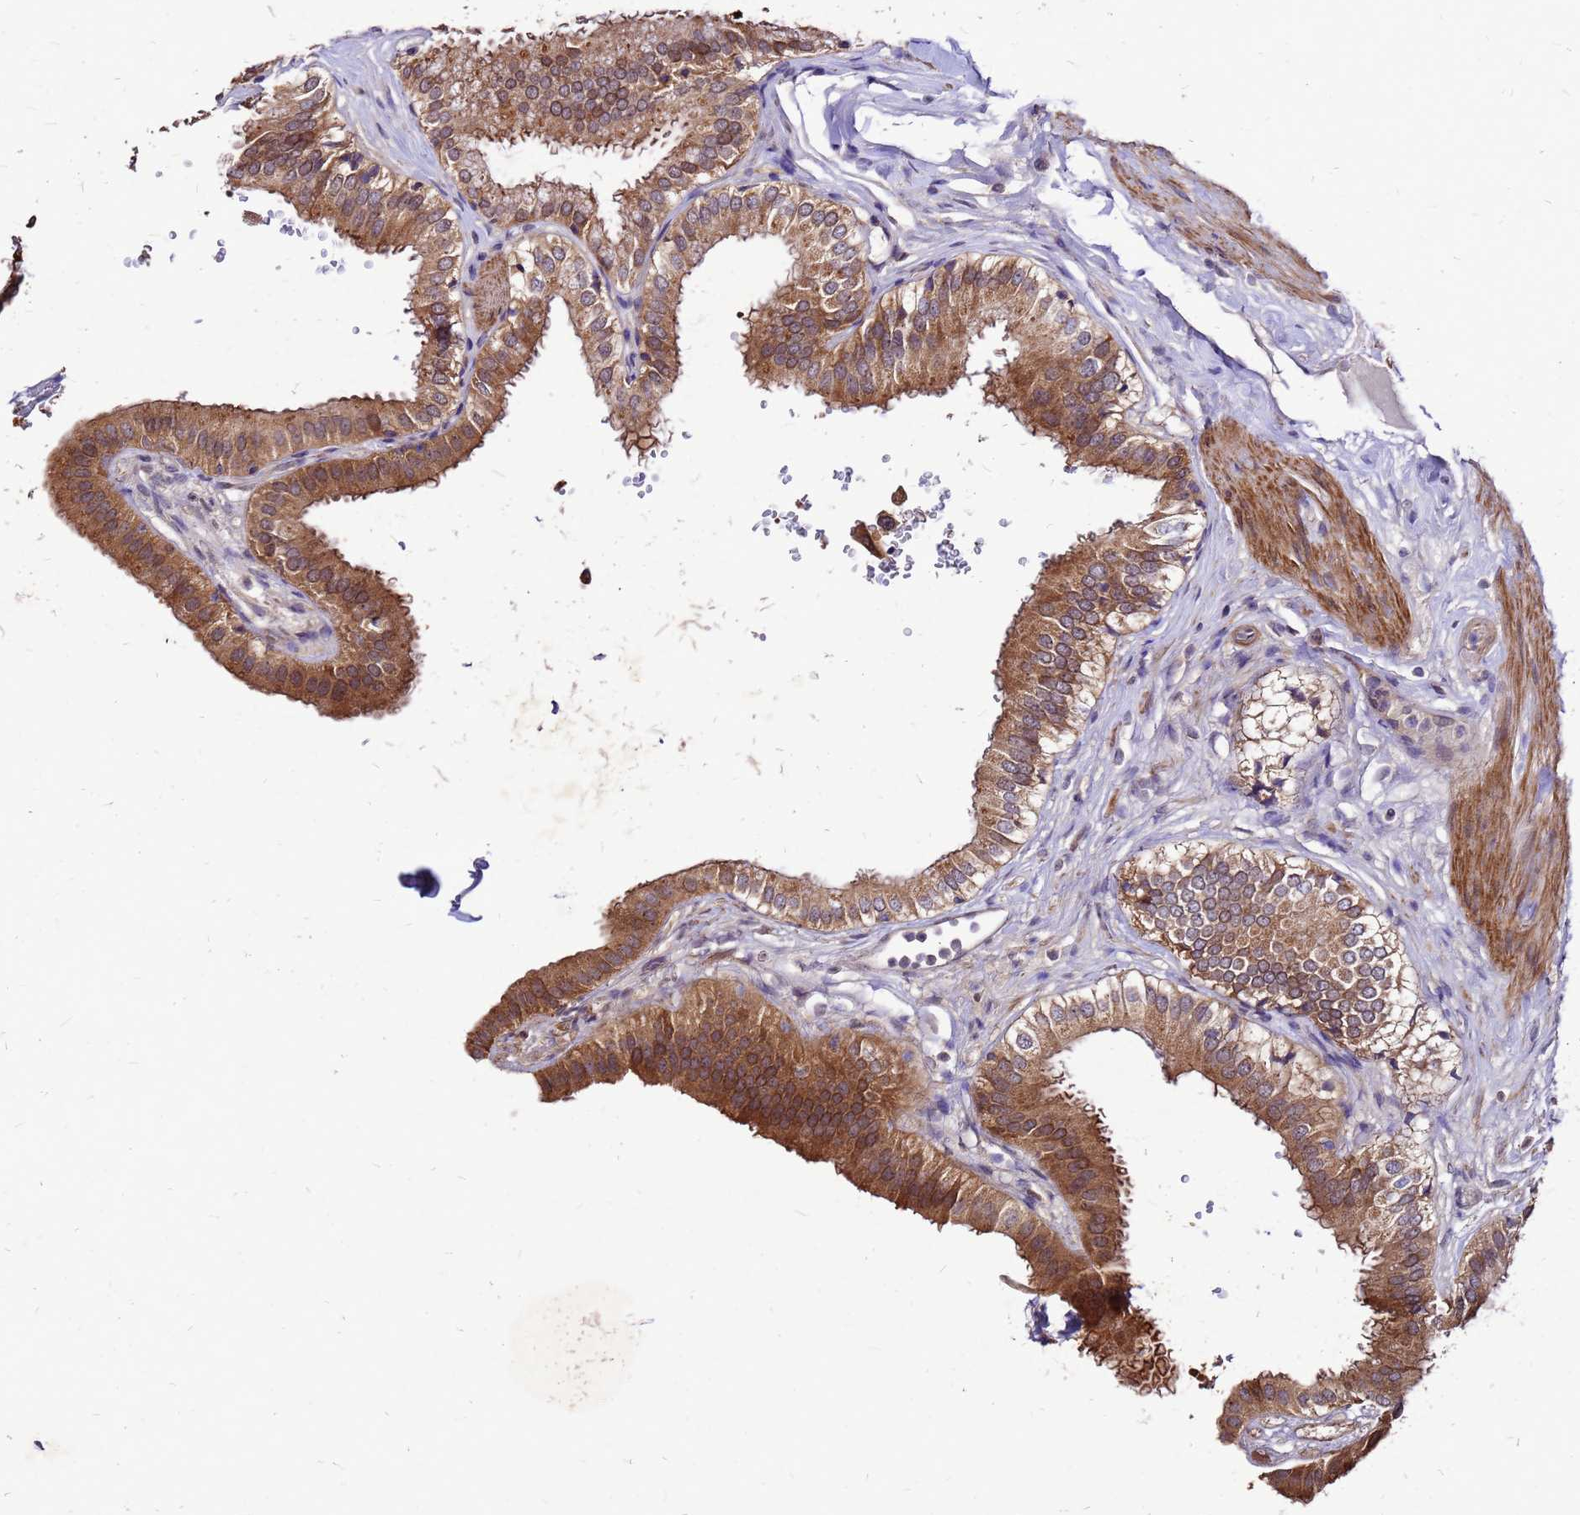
{"staining": {"intensity": "moderate", "quantity": ">75%", "location": "cytoplasmic/membranous"}, "tissue": "gallbladder", "cell_type": "Glandular cells", "image_type": "normal", "snomed": [{"axis": "morphology", "description": "Normal tissue, NOS"}, {"axis": "topography", "description": "Gallbladder"}], "caption": "Gallbladder stained for a protein demonstrates moderate cytoplasmic/membranous positivity in glandular cells. The staining was performed using DAB to visualize the protein expression in brown, while the nuclei were stained in blue with hematoxylin (Magnification: 20x).", "gene": "DUSP23", "patient": {"sex": "female", "age": 61}}